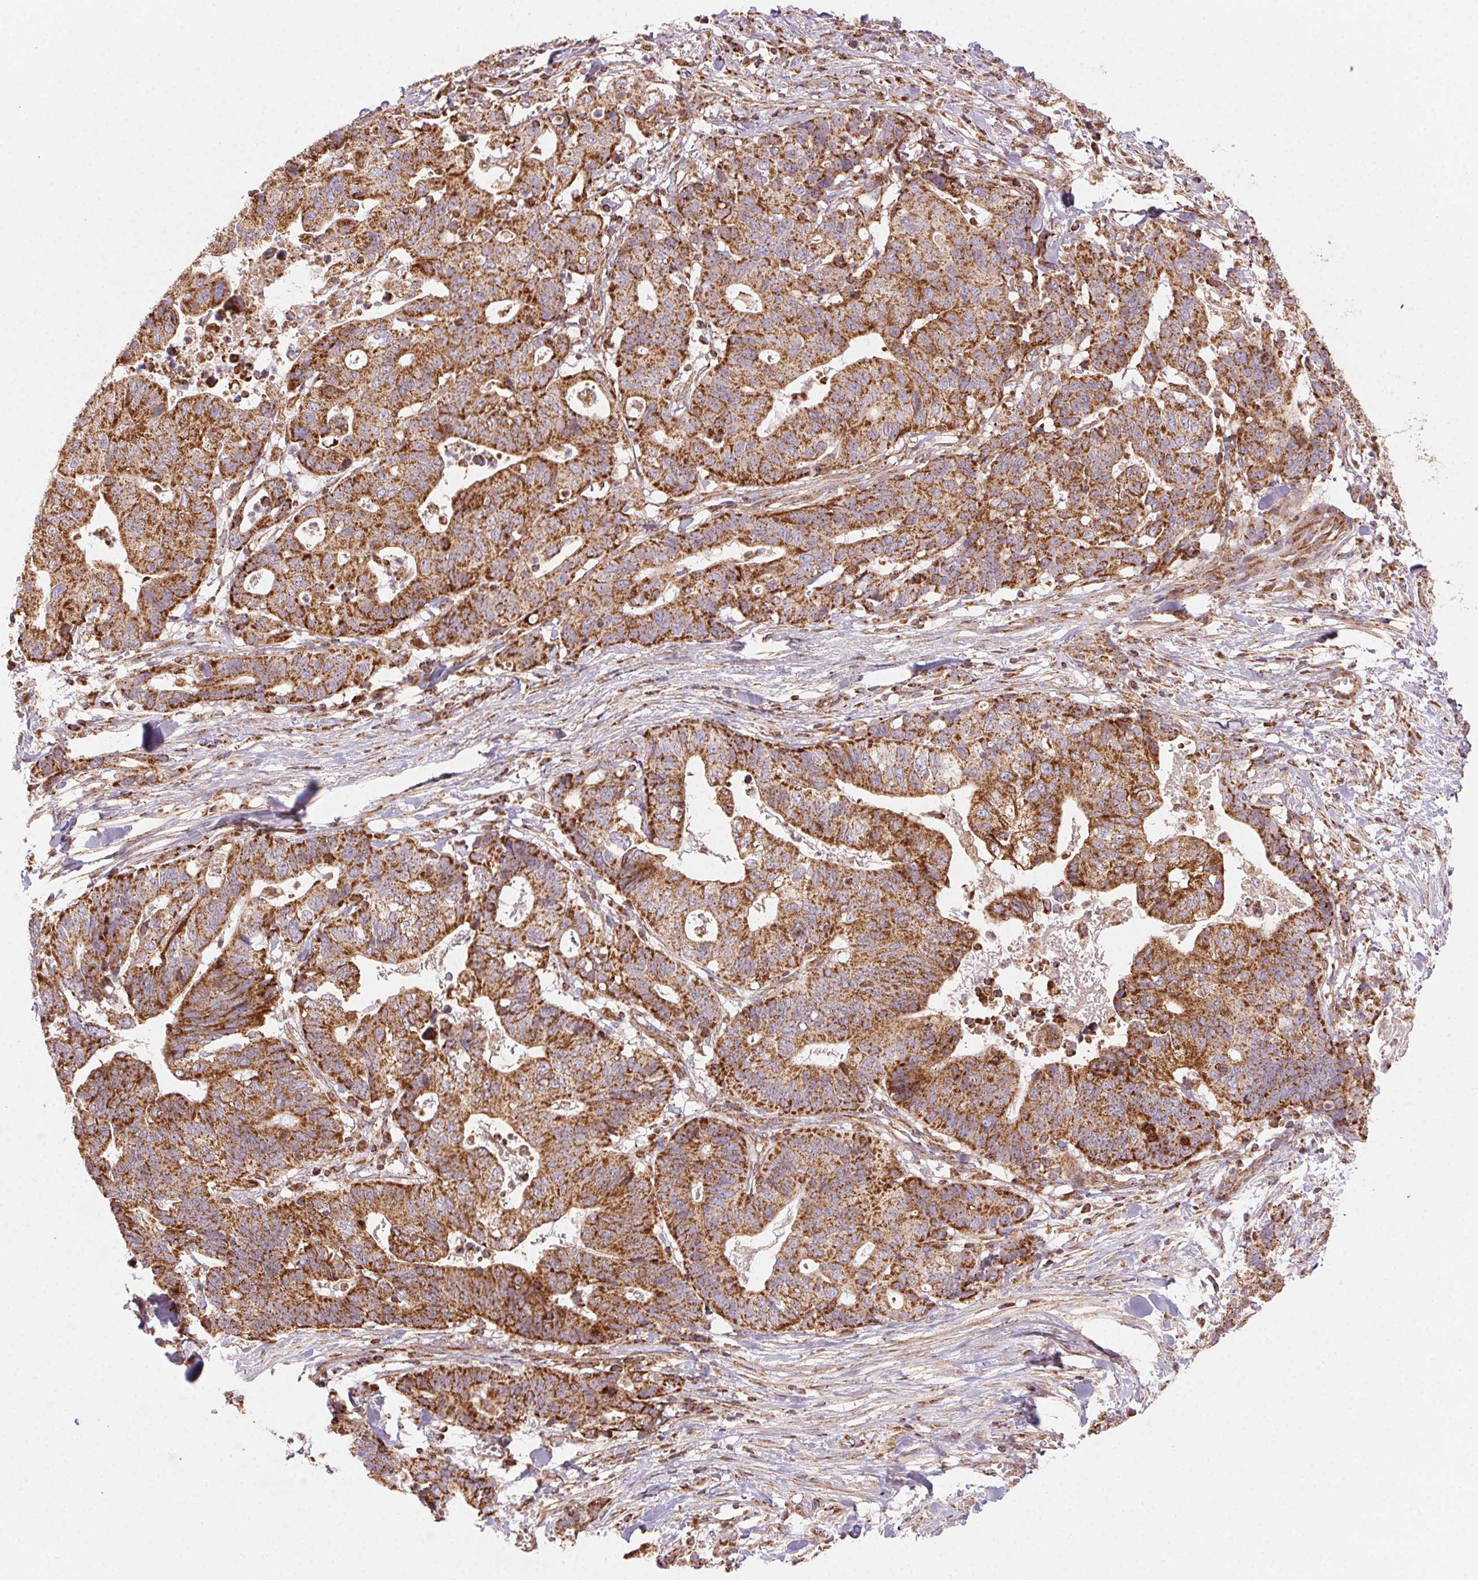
{"staining": {"intensity": "strong", "quantity": ">75%", "location": "cytoplasmic/membranous"}, "tissue": "stomach cancer", "cell_type": "Tumor cells", "image_type": "cancer", "snomed": [{"axis": "morphology", "description": "Adenocarcinoma, NOS"}, {"axis": "topography", "description": "Stomach, upper"}], "caption": "There is high levels of strong cytoplasmic/membranous expression in tumor cells of stomach cancer (adenocarcinoma), as demonstrated by immunohistochemical staining (brown color).", "gene": "CLPB", "patient": {"sex": "female", "age": 67}}